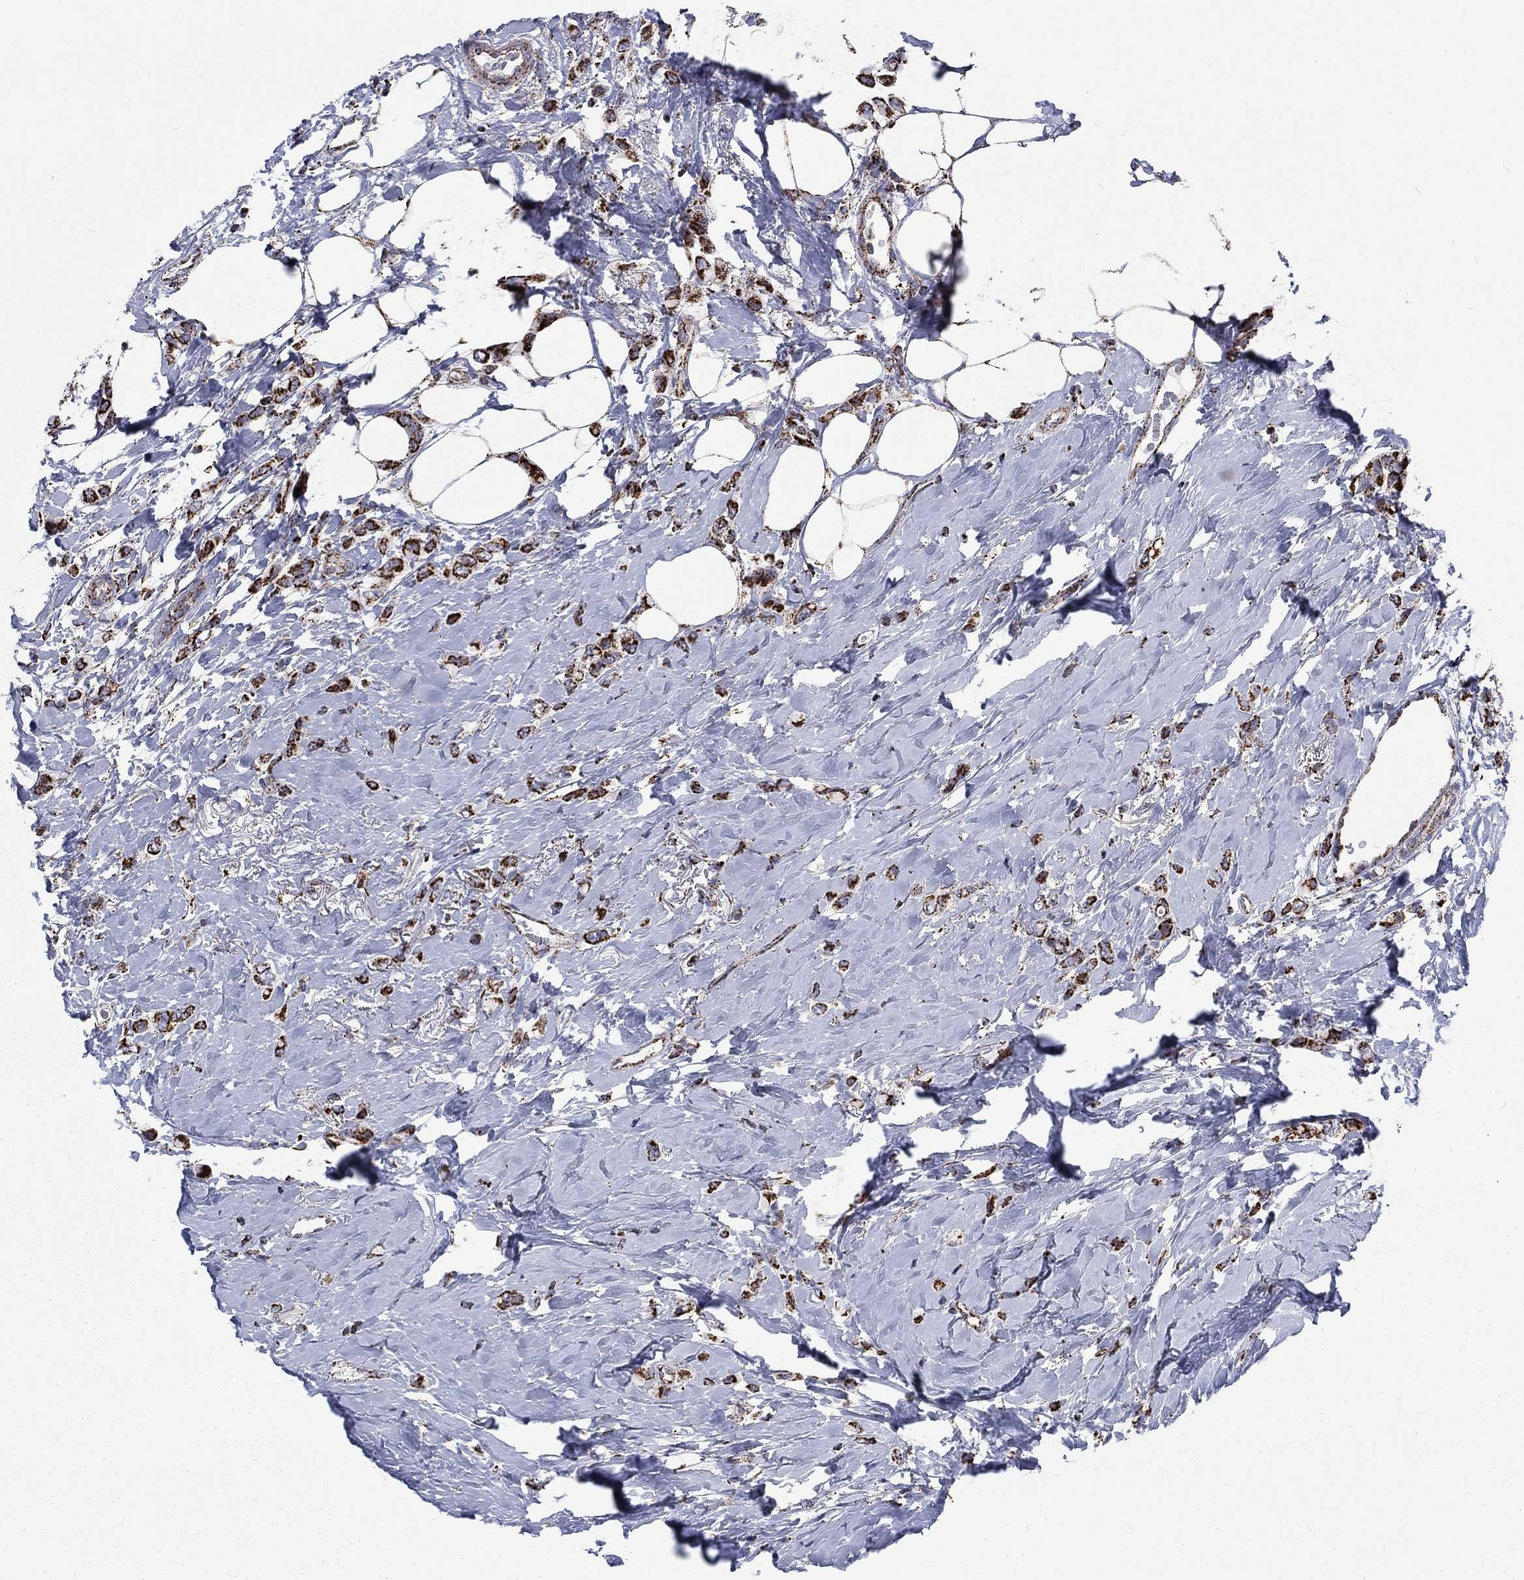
{"staining": {"intensity": "strong", "quantity": ">75%", "location": "cytoplasmic/membranous"}, "tissue": "breast cancer", "cell_type": "Tumor cells", "image_type": "cancer", "snomed": [{"axis": "morphology", "description": "Lobular carcinoma"}, {"axis": "topography", "description": "Breast"}], "caption": "There is high levels of strong cytoplasmic/membranous staining in tumor cells of breast cancer (lobular carcinoma), as demonstrated by immunohistochemical staining (brown color).", "gene": "MOAP1", "patient": {"sex": "female", "age": 66}}